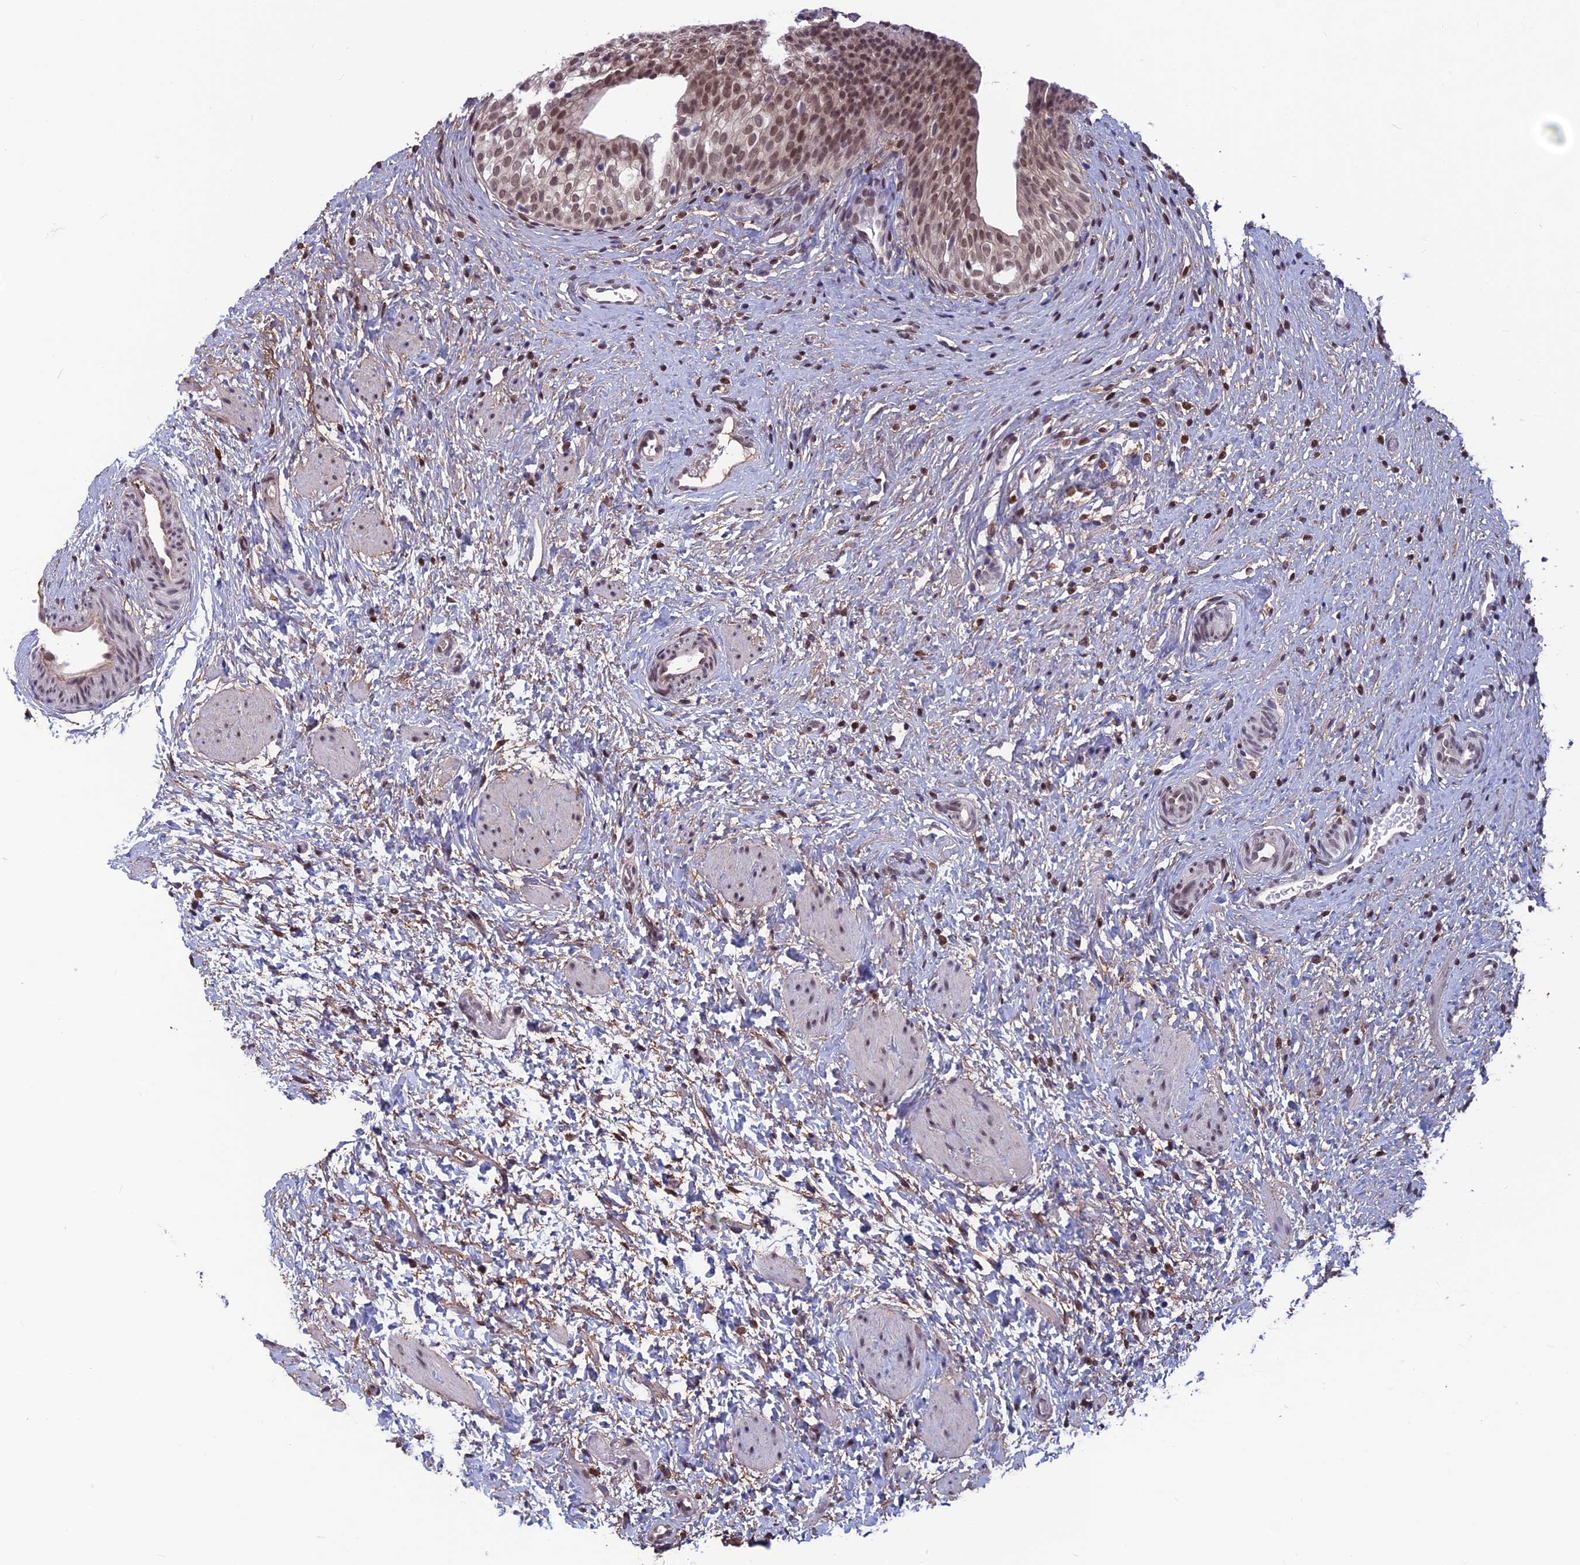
{"staining": {"intensity": "moderate", "quantity": ">75%", "location": "cytoplasmic/membranous,nuclear"}, "tissue": "urinary bladder", "cell_type": "Urothelial cells", "image_type": "normal", "snomed": [{"axis": "morphology", "description": "Normal tissue, NOS"}, {"axis": "topography", "description": "Urinary bladder"}], "caption": "Immunohistochemical staining of normal urinary bladder shows moderate cytoplasmic/membranous,nuclear protein positivity in about >75% of urothelial cells. (DAB (3,3'-diaminobenzidine) IHC with brightfield microscopy, high magnification).", "gene": "FKBPL", "patient": {"sex": "male", "age": 1}}